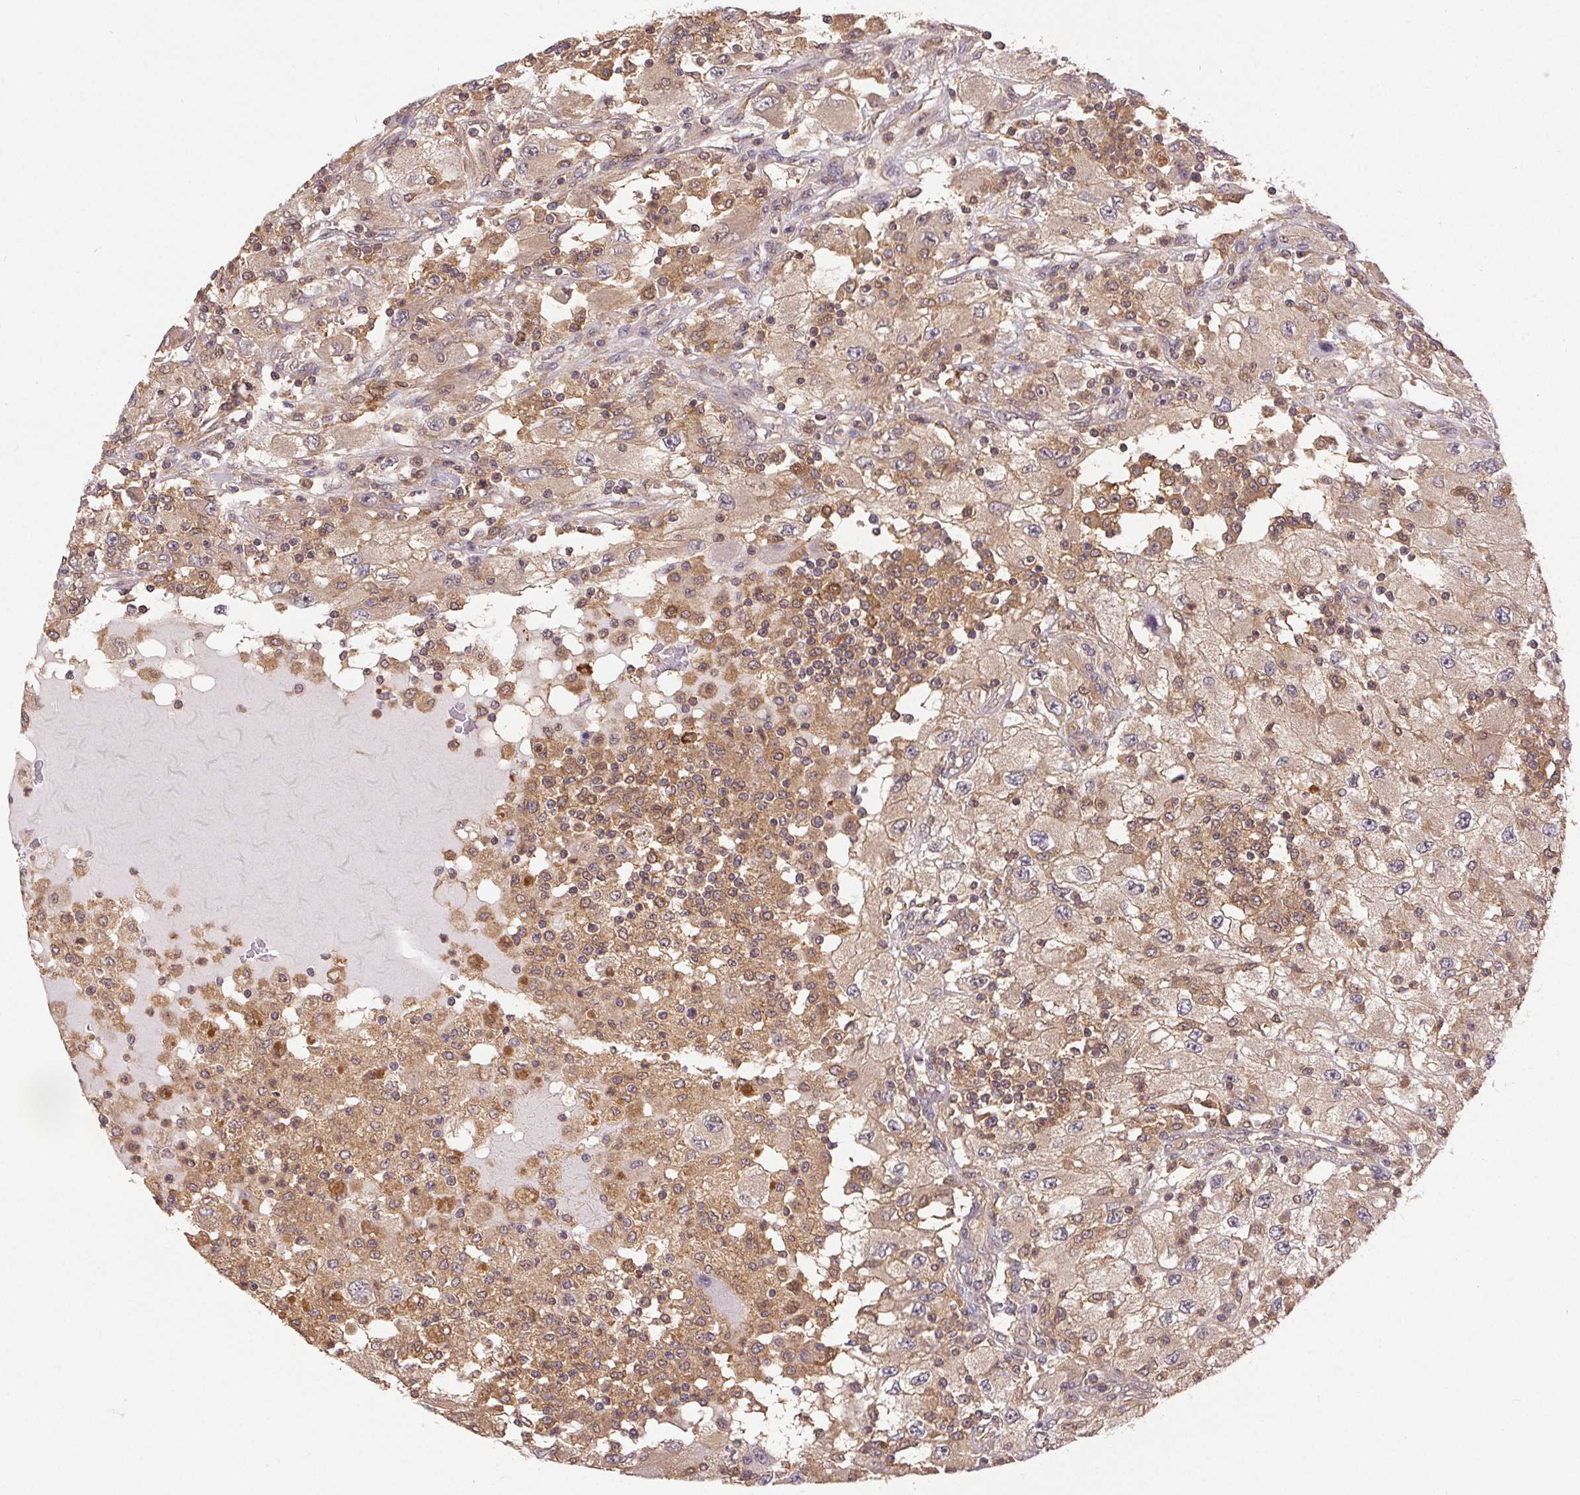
{"staining": {"intensity": "weak", "quantity": "25%-75%", "location": "cytoplasmic/membranous"}, "tissue": "renal cancer", "cell_type": "Tumor cells", "image_type": "cancer", "snomed": [{"axis": "morphology", "description": "Adenocarcinoma, NOS"}, {"axis": "topography", "description": "Kidney"}], "caption": "A histopathology image of adenocarcinoma (renal) stained for a protein shows weak cytoplasmic/membranous brown staining in tumor cells.", "gene": "GDI2", "patient": {"sex": "female", "age": 67}}